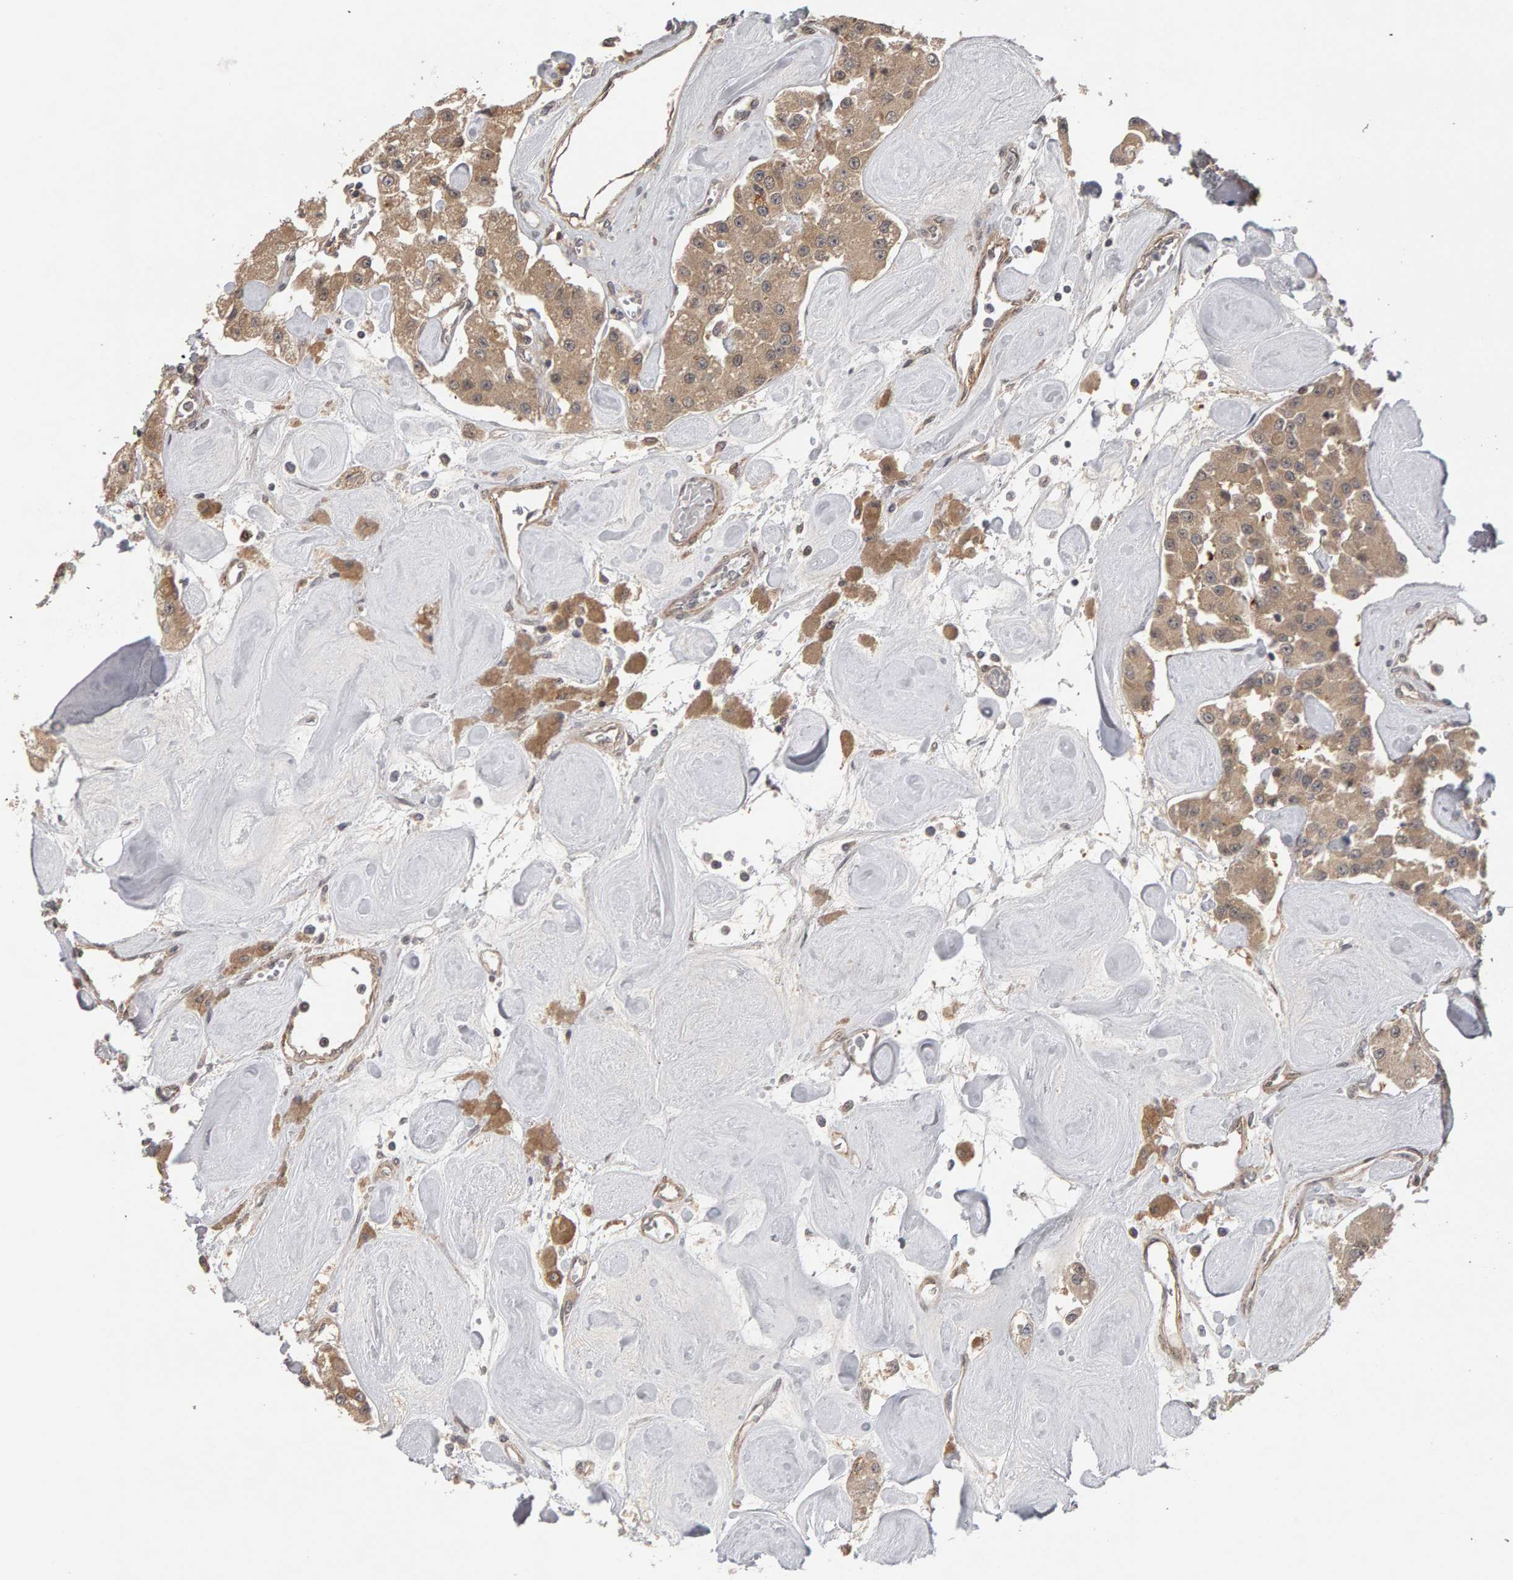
{"staining": {"intensity": "weak", "quantity": ">75%", "location": "cytoplasmic/membranous"}, "tissue": "carcinoid", "cell_type": "Tumor cells", "image_type": "cancer", "snomed": [{"axis": "morphology", "description": "Carcinoid, malignant, NOS"}, {"axis": "topography", "description": "Pancreas"}], "caption": "Approximately >75% of tumor cells in carcinoid display weak cytoplasmic/membranous protein staining as visualized by brown immunohistochemical staining.", "gene": "CDCA5", "patient": {"sex": "male", "age": 41}}